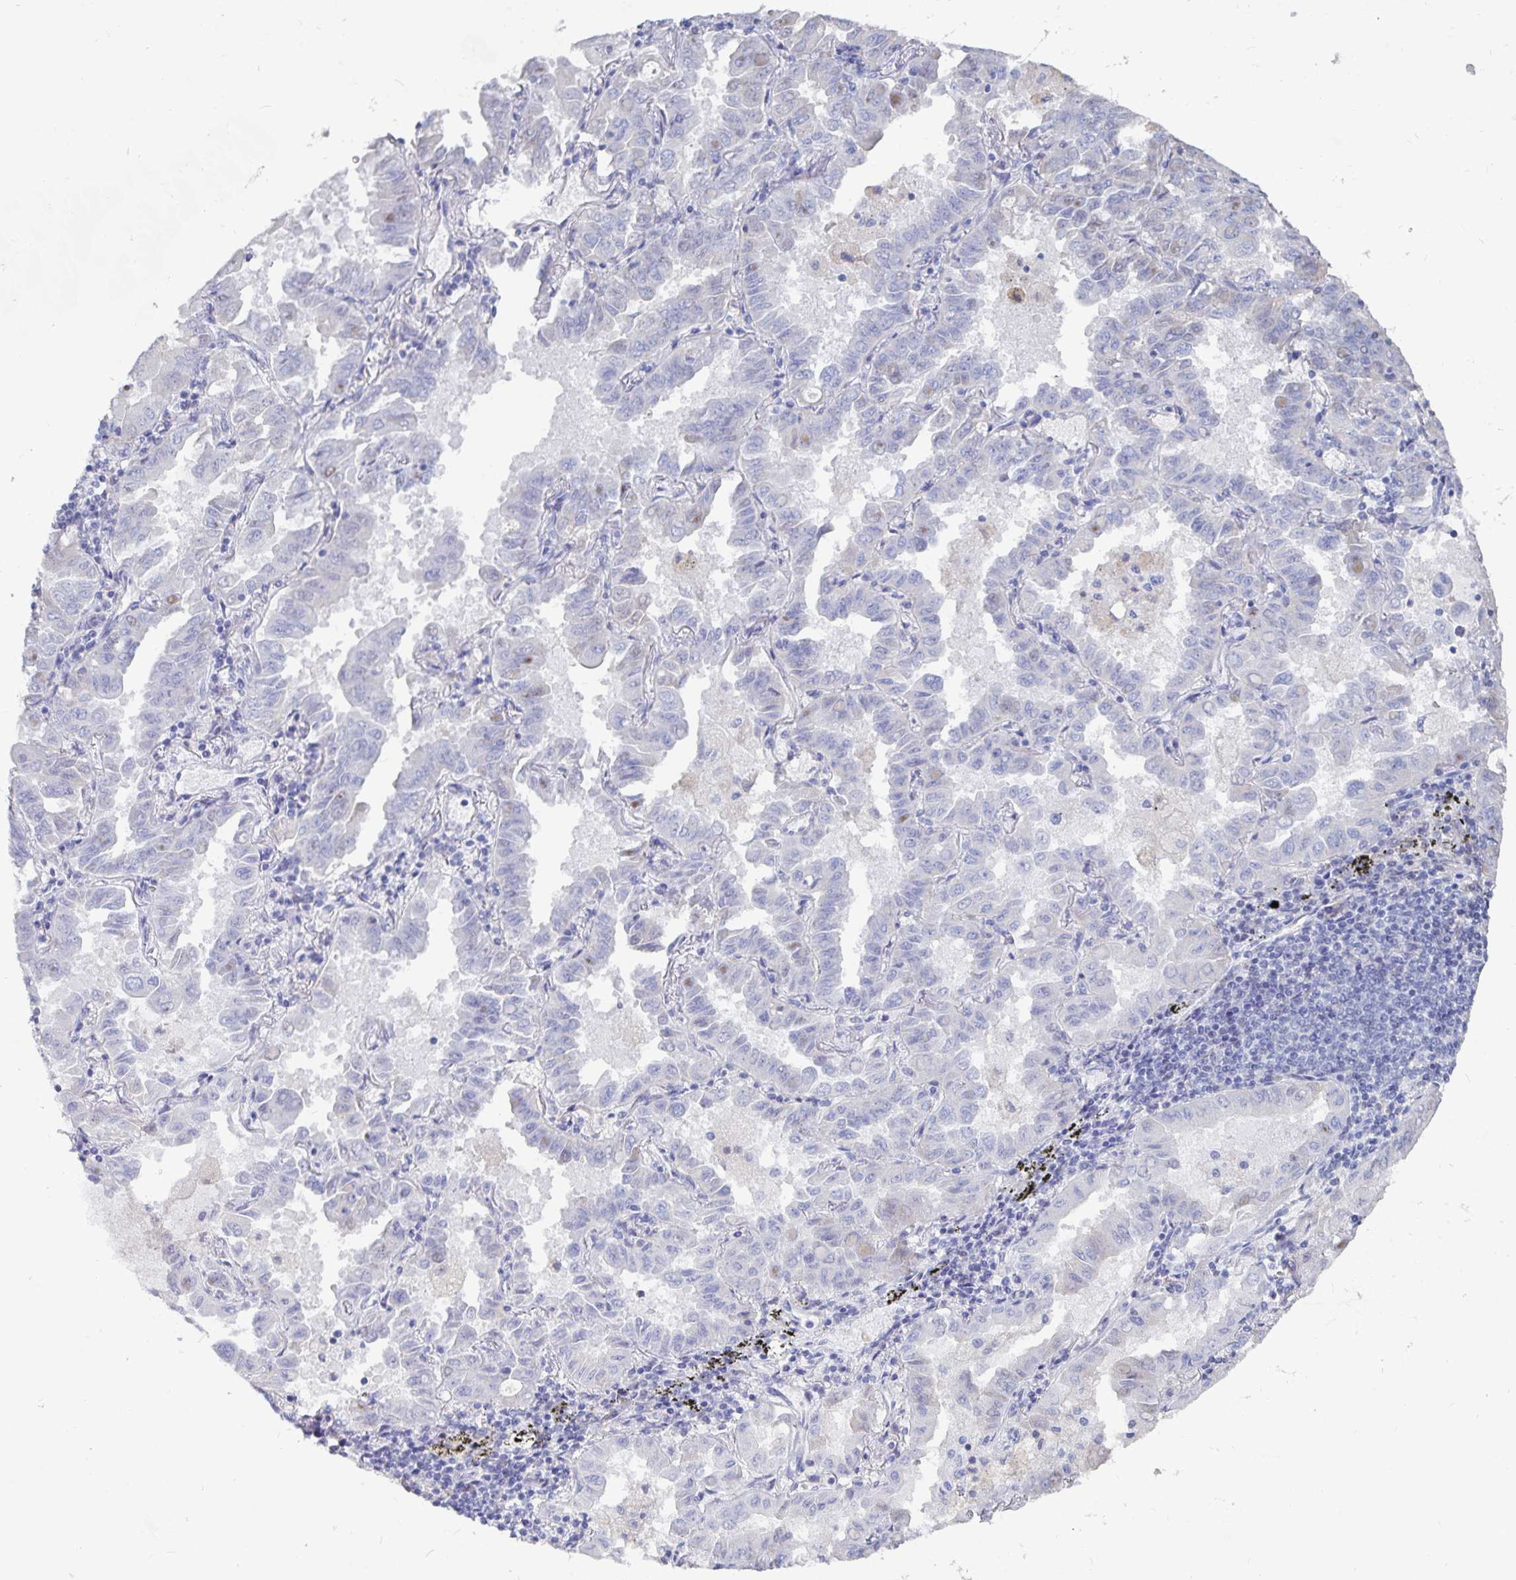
{"staining": {"intensity": "negative", "quantity": "none", "location": "none"}, "tissue": "lung cancer", "cell_type": "Tumor cells", "image_type": "cancer", "snomed": [{"axis": "morphology", "description": "Adenocarcinoma, NOS"}, {"axis": "topography", "description": "Lung"}], "caption": "This is a micrograph of immunohistochemistry staining of lung cancer, which shows no expression in tumor cells.", "gene": "CFAP69", "patient": {"sex": "male", "age": 64}}